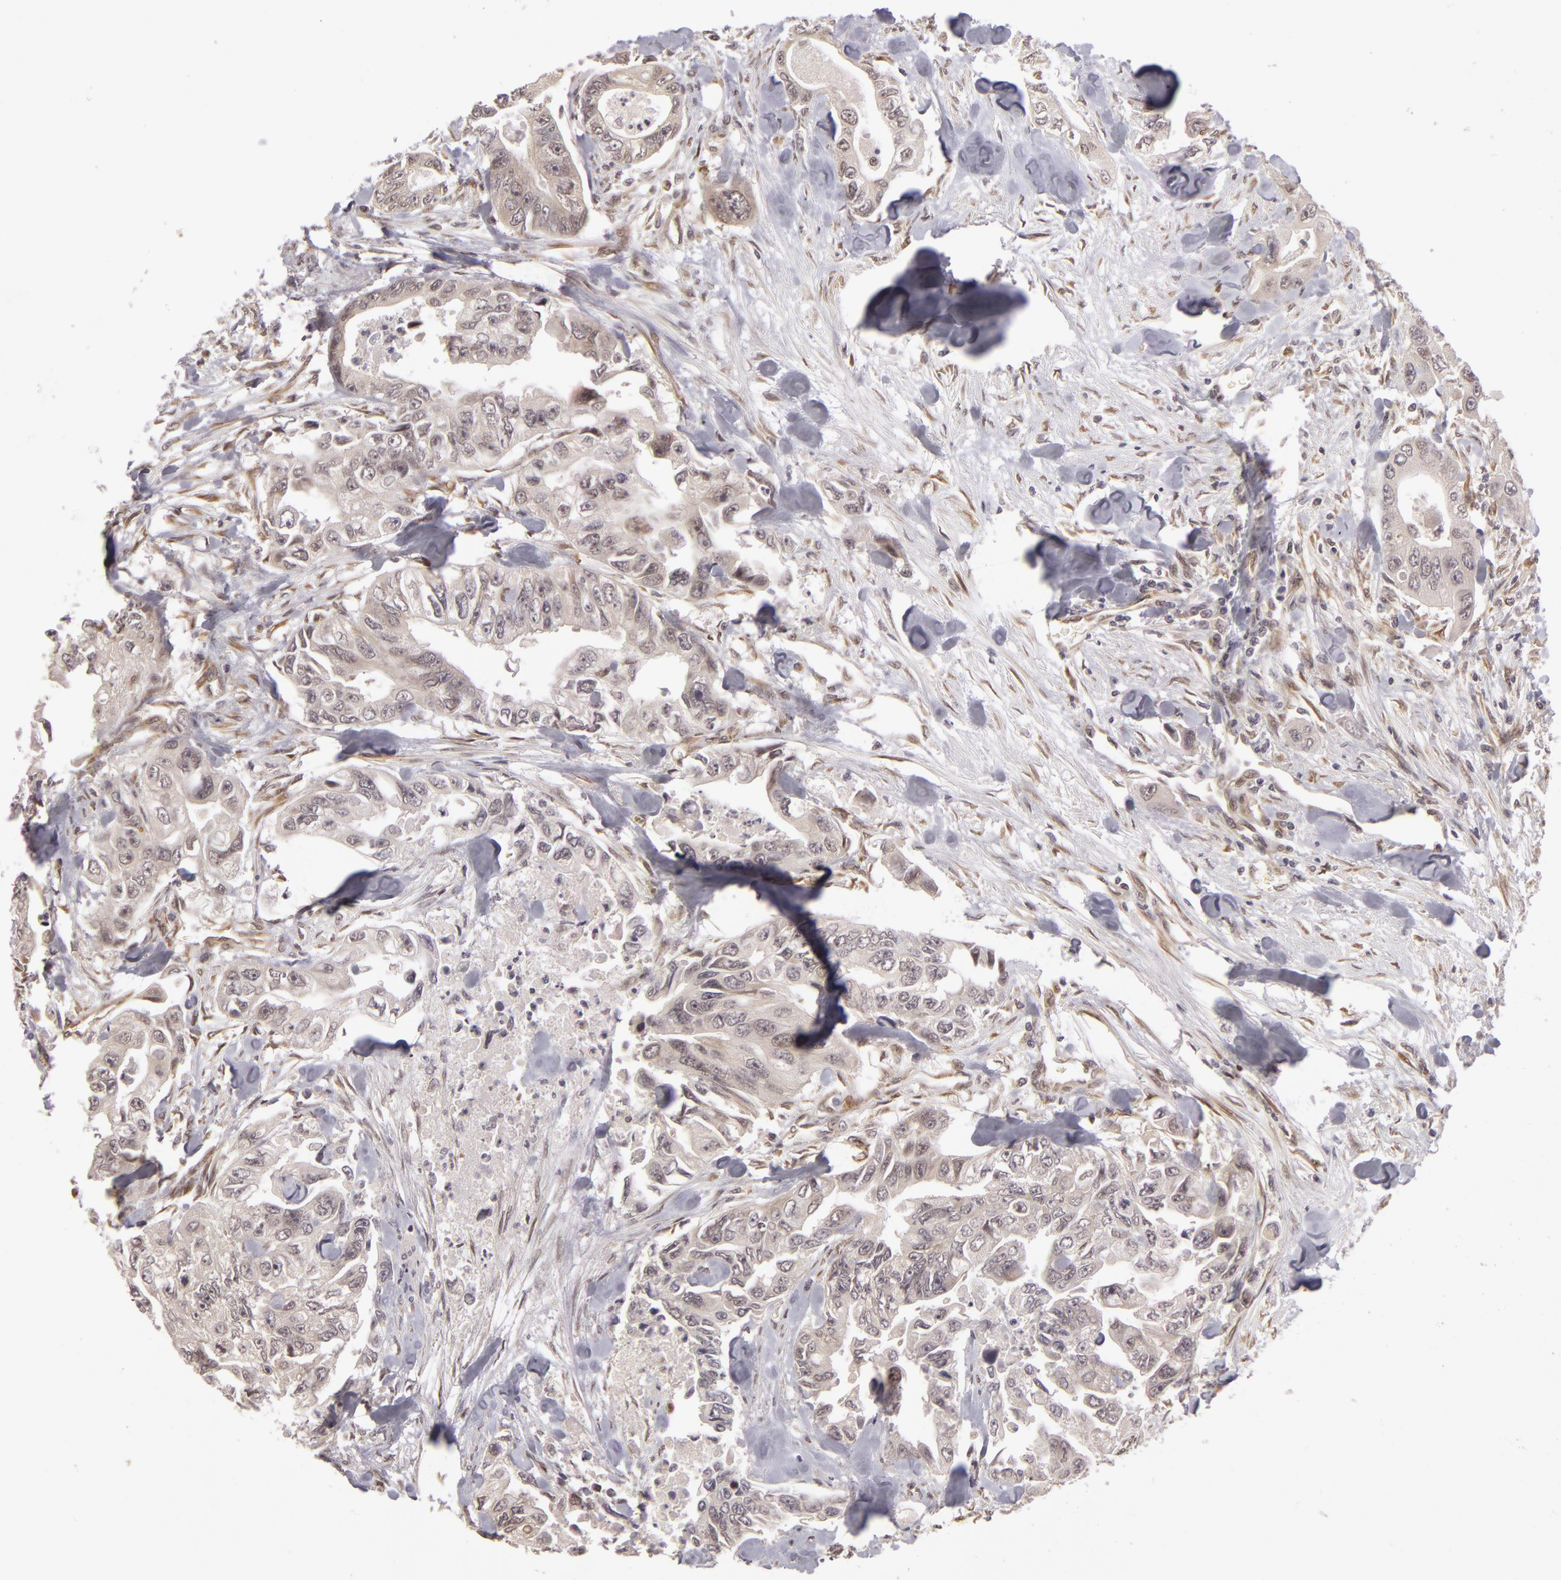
{"staining": {"intensity": "moderate", "quantity": ">75%", "location": "cytoplasmic/membranous,nuclear"}, "tissue": "colorectal cancer", "cell_type": "Tumor cells", "image_type": "cancer", "snomed": [{"axis": "morphology", "description": "Adenocarcinoma, NOS"}, {"axis": "topography", "description": "Colon"}], "caption": "A brown stain highlights moderate cytoplasmic/membranous and nuclear positivity of a protein in colorectal adenocarcinoma tumor cells. (Brightfield microscopy of DAB IHC at high magnification).", "gene": "ZNF133", "patient": {"sex": "female", "age": 11}}